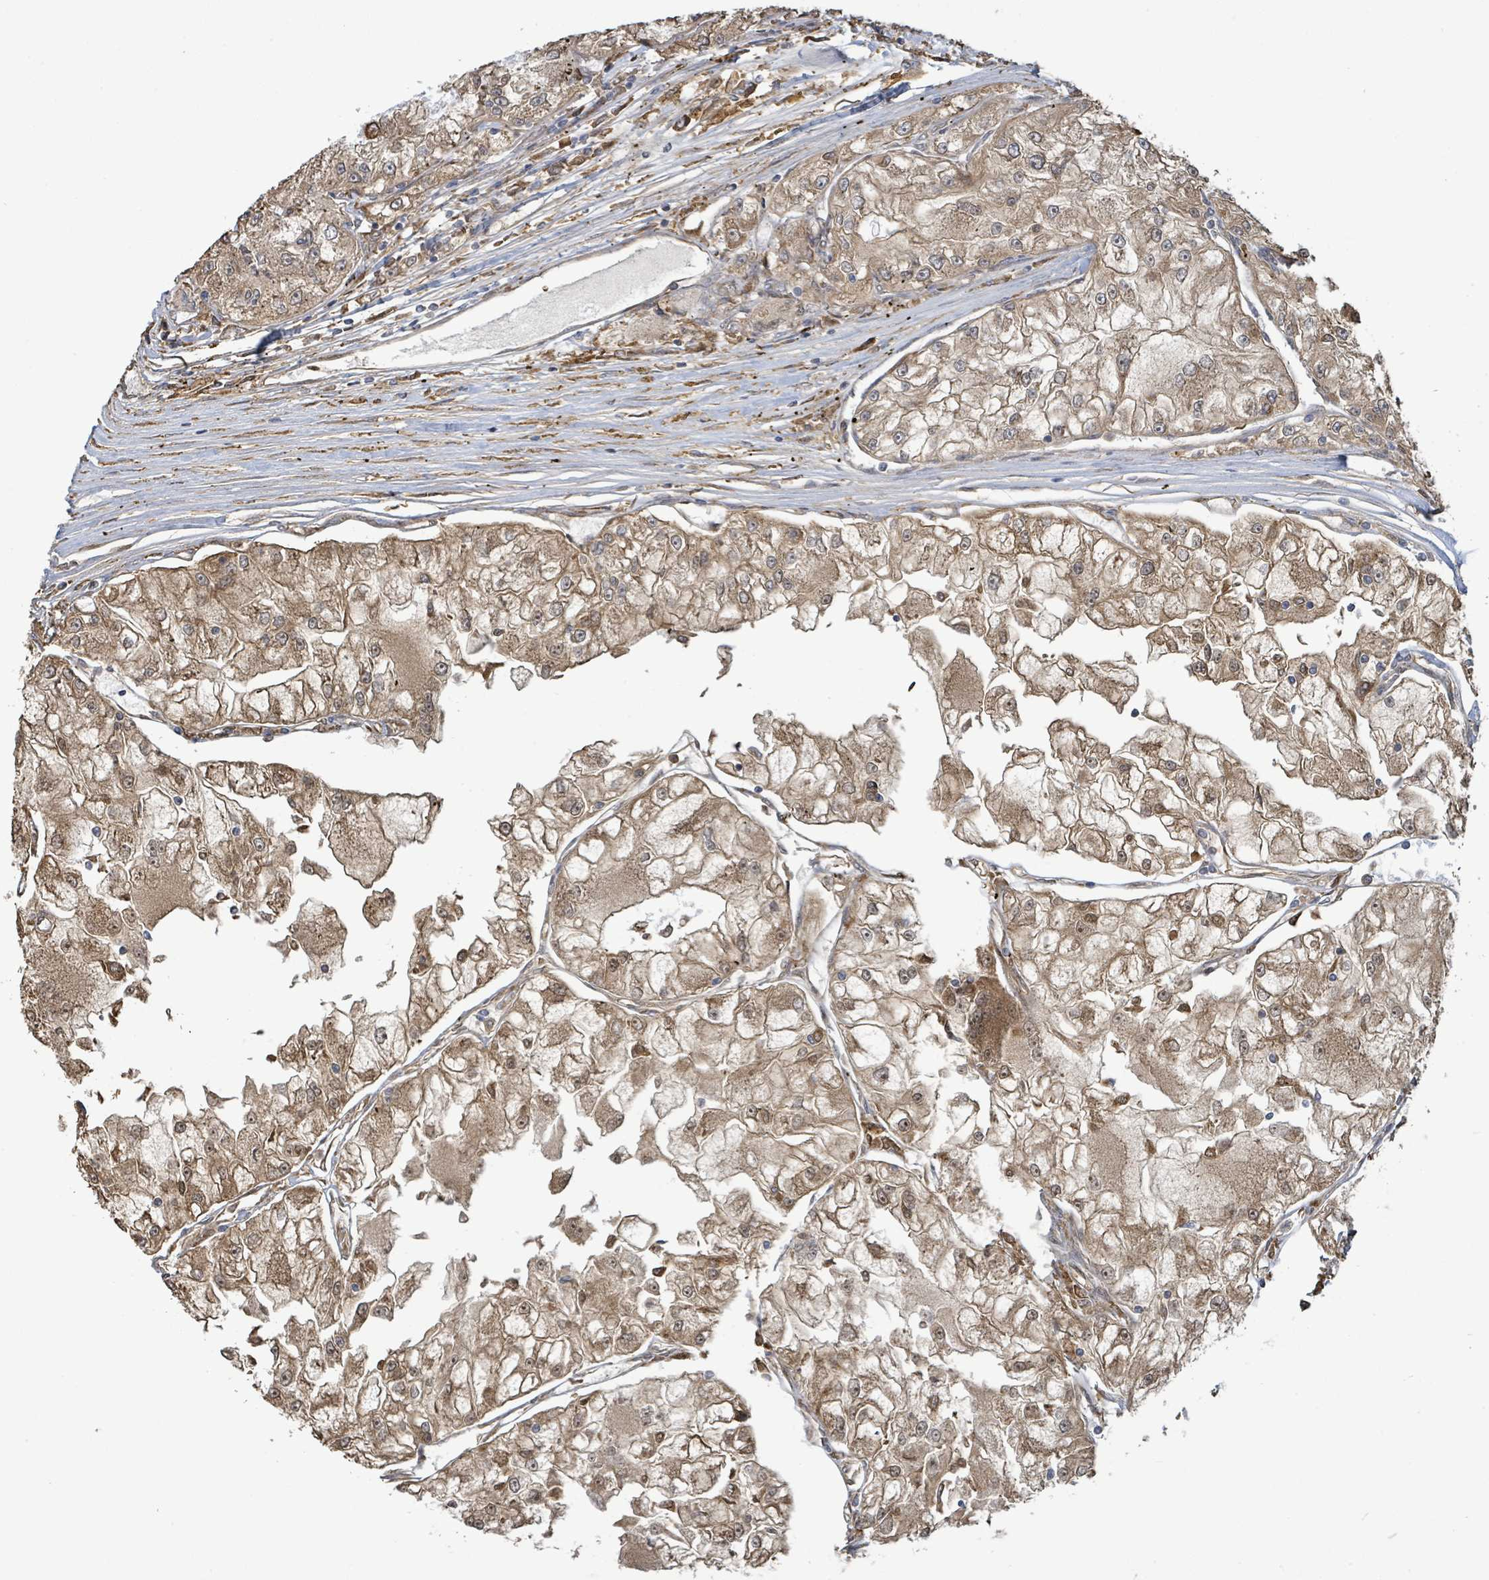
{"staining": {"intensity": "moderate", "quantity": ">75%", "location": "cytoplasmic/membranous,nuclear"}, "tissue": "renal cancer", "cell_type": "Tumor cells", "image_type": "cancer", "snomed": [{"axis": "morphology", "description": "Adenocarcinoma, NOS"}, {"axis": "topography", "description": "Kidney"}], "caption": "Adenocarcinoma (renal) tissue demonstrates moderate cytoplasmic/membranous and nuclear positivity in about >75% of tumor cells, visualized by immunohistochemistry. (IHC, brightfield microscopy, high magnification).", "gene": "ARPIN", "patient": {"sex": "female", "age": 72}}